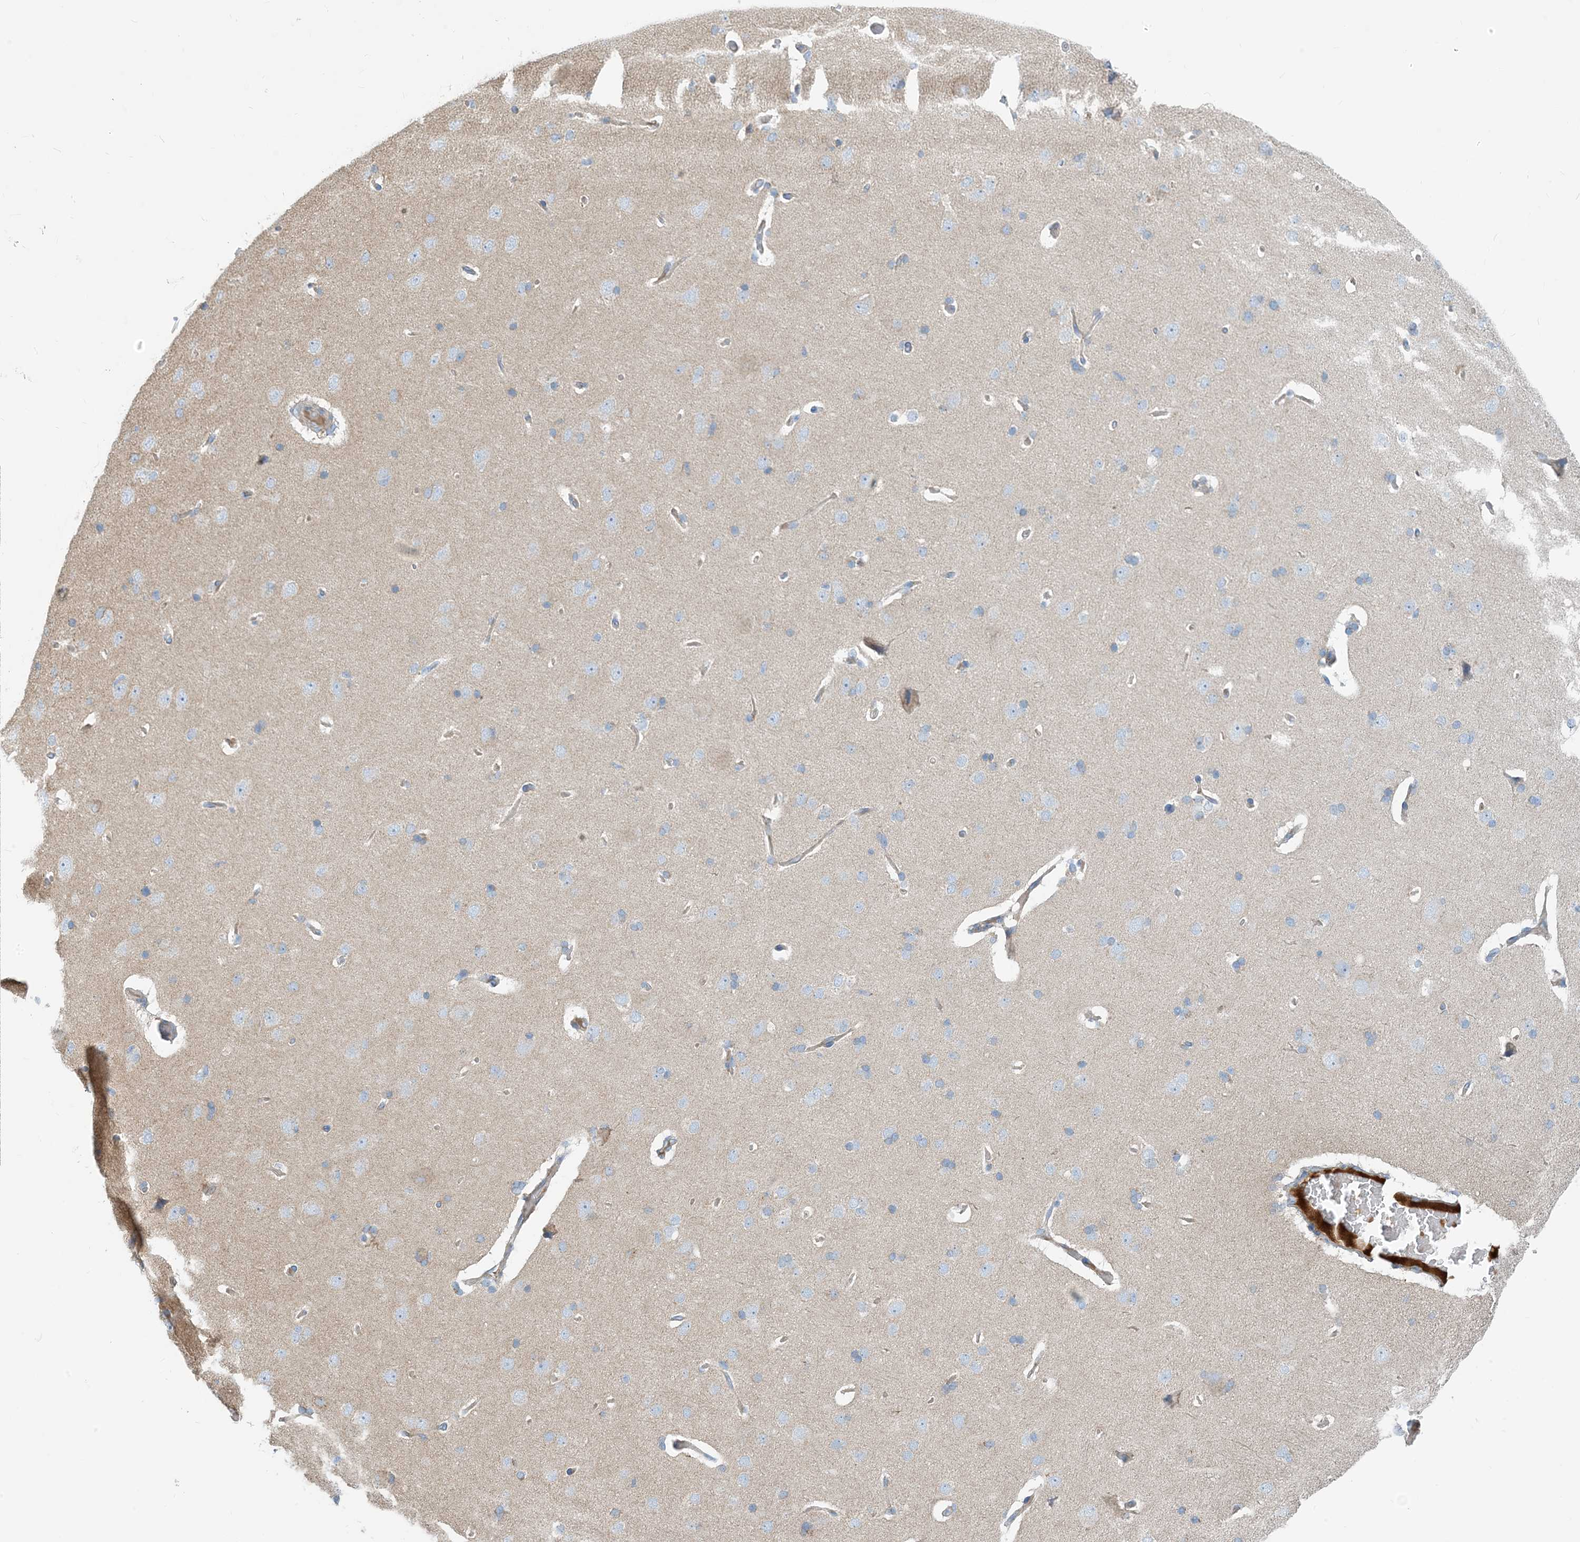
{"staining": {"intensity": "negative", "quantity": "none", "location": "none"}, "tissue": "cerebral cortex", "cell_type": "Endothelial cells", "image_type": "normal", "snomed": [{"axis": "morphology", "description": "Normal tissue, NOS"}, {"axis": "topography", "description": "Cerebral cortex"}], "caption": "This is a histopathology image of immunohistochemistry (IHC) staining of benign cerebral cortex, which shows no staining in endothelial cells. (Stains: DAB immunohistochemistry with hematoxylin counter stain, Microscopy: brightfield microscopy at high magnification).", "gene": "PHOSPHO2", "patient": {"sex": "male", "age": 62}}